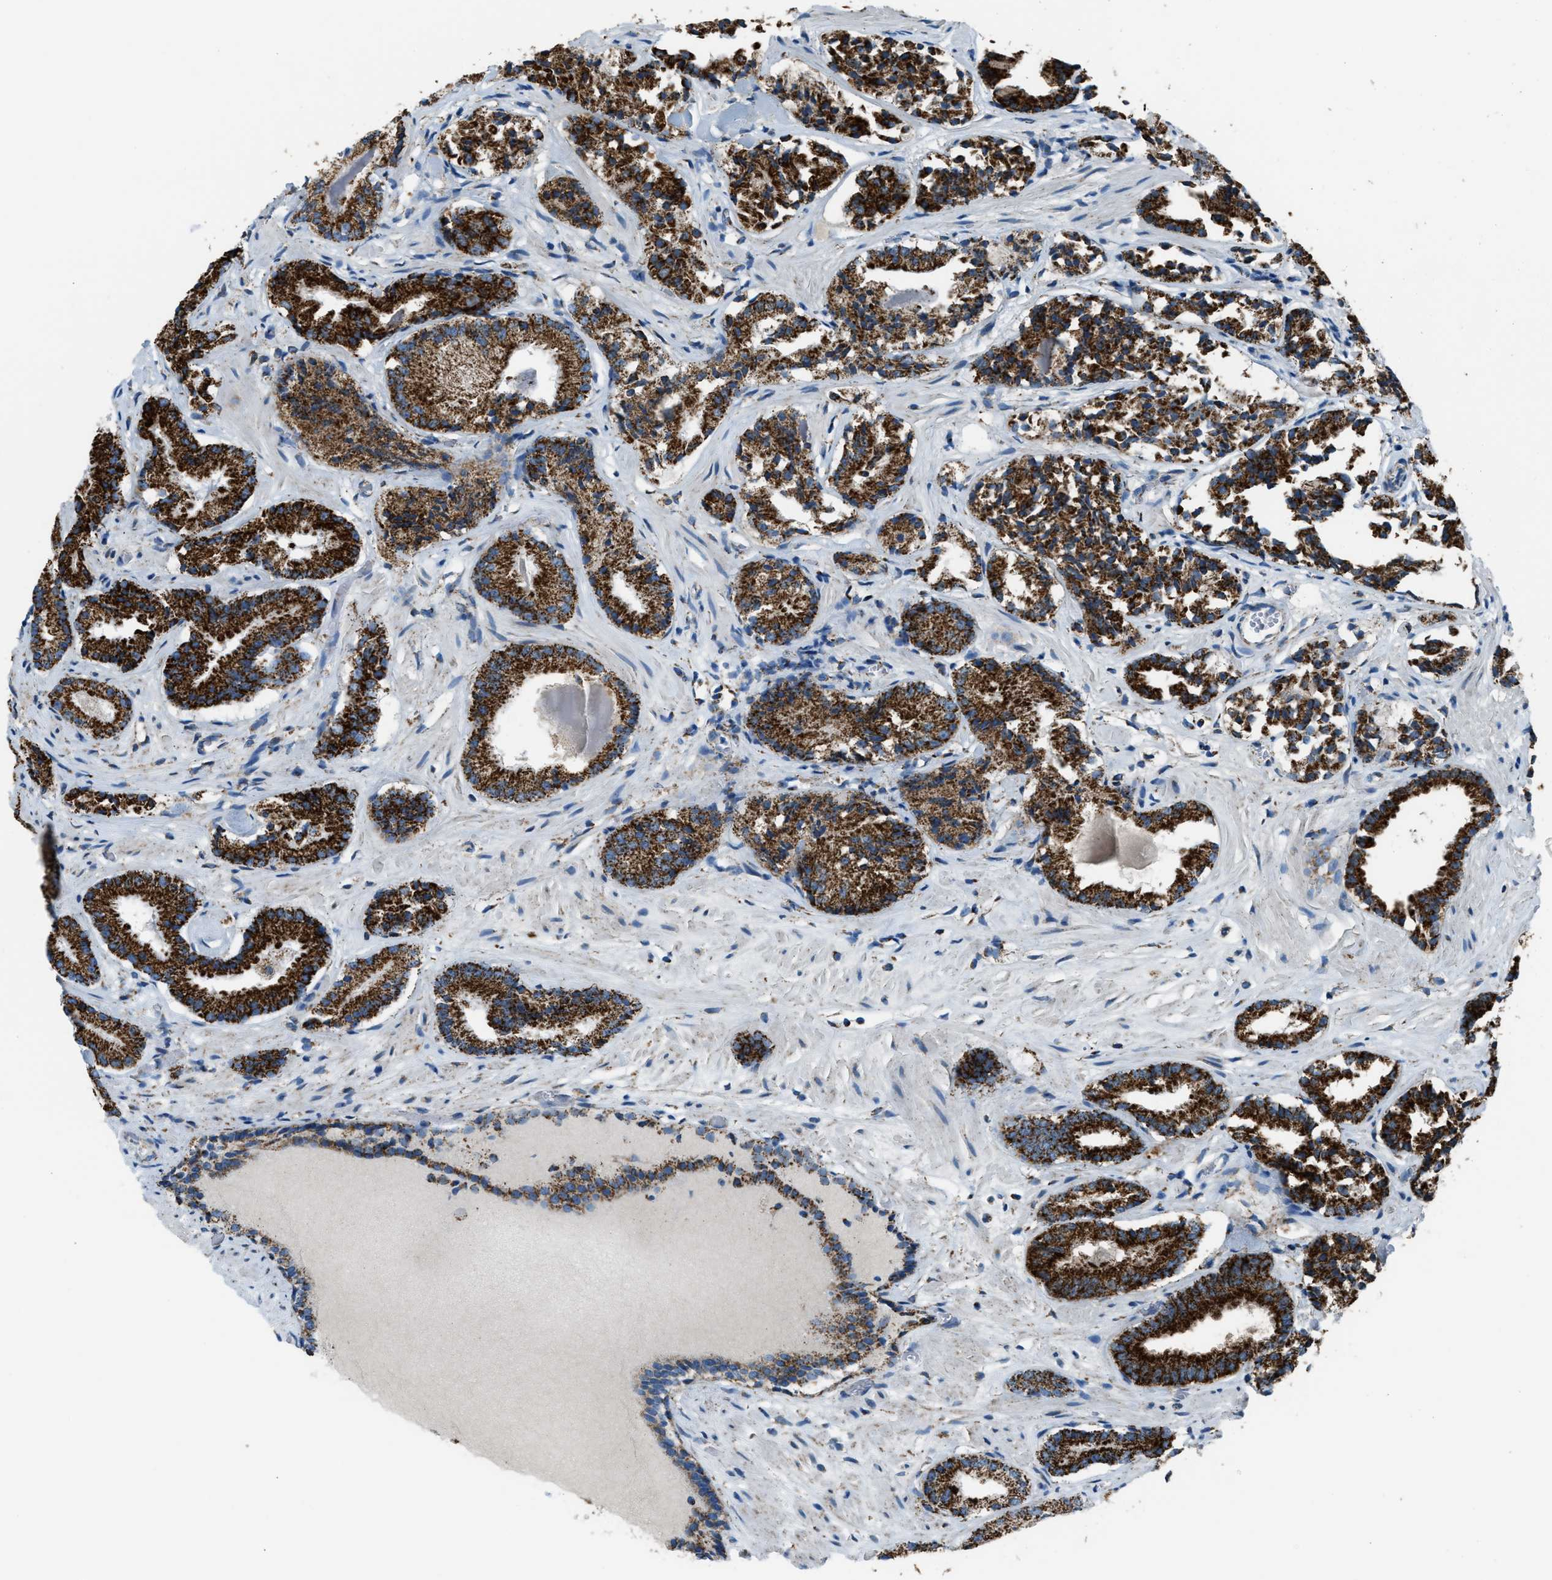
{"staining": {"intensity": "strong", "quantity": ">75%", "location": "cytoplasmic/membranous"}, "tissue": "prostate cancer", "cell_type": "Tumor cells", "image_type": "cancer", "snomed": [{"axis": "morphology", "description": "Adenocarcinoma, Low grade"}, {"axis": "topography", "description": "Prostate"}], "caption": "This is an image of IHC staining of prostate cancer (low-grade adenocarcinoma), which shows strong staining in the cytoplasmic/membranous of tumor cells.", "gene": "MDH2", "patient": {"sex": "male", "age": 51}}